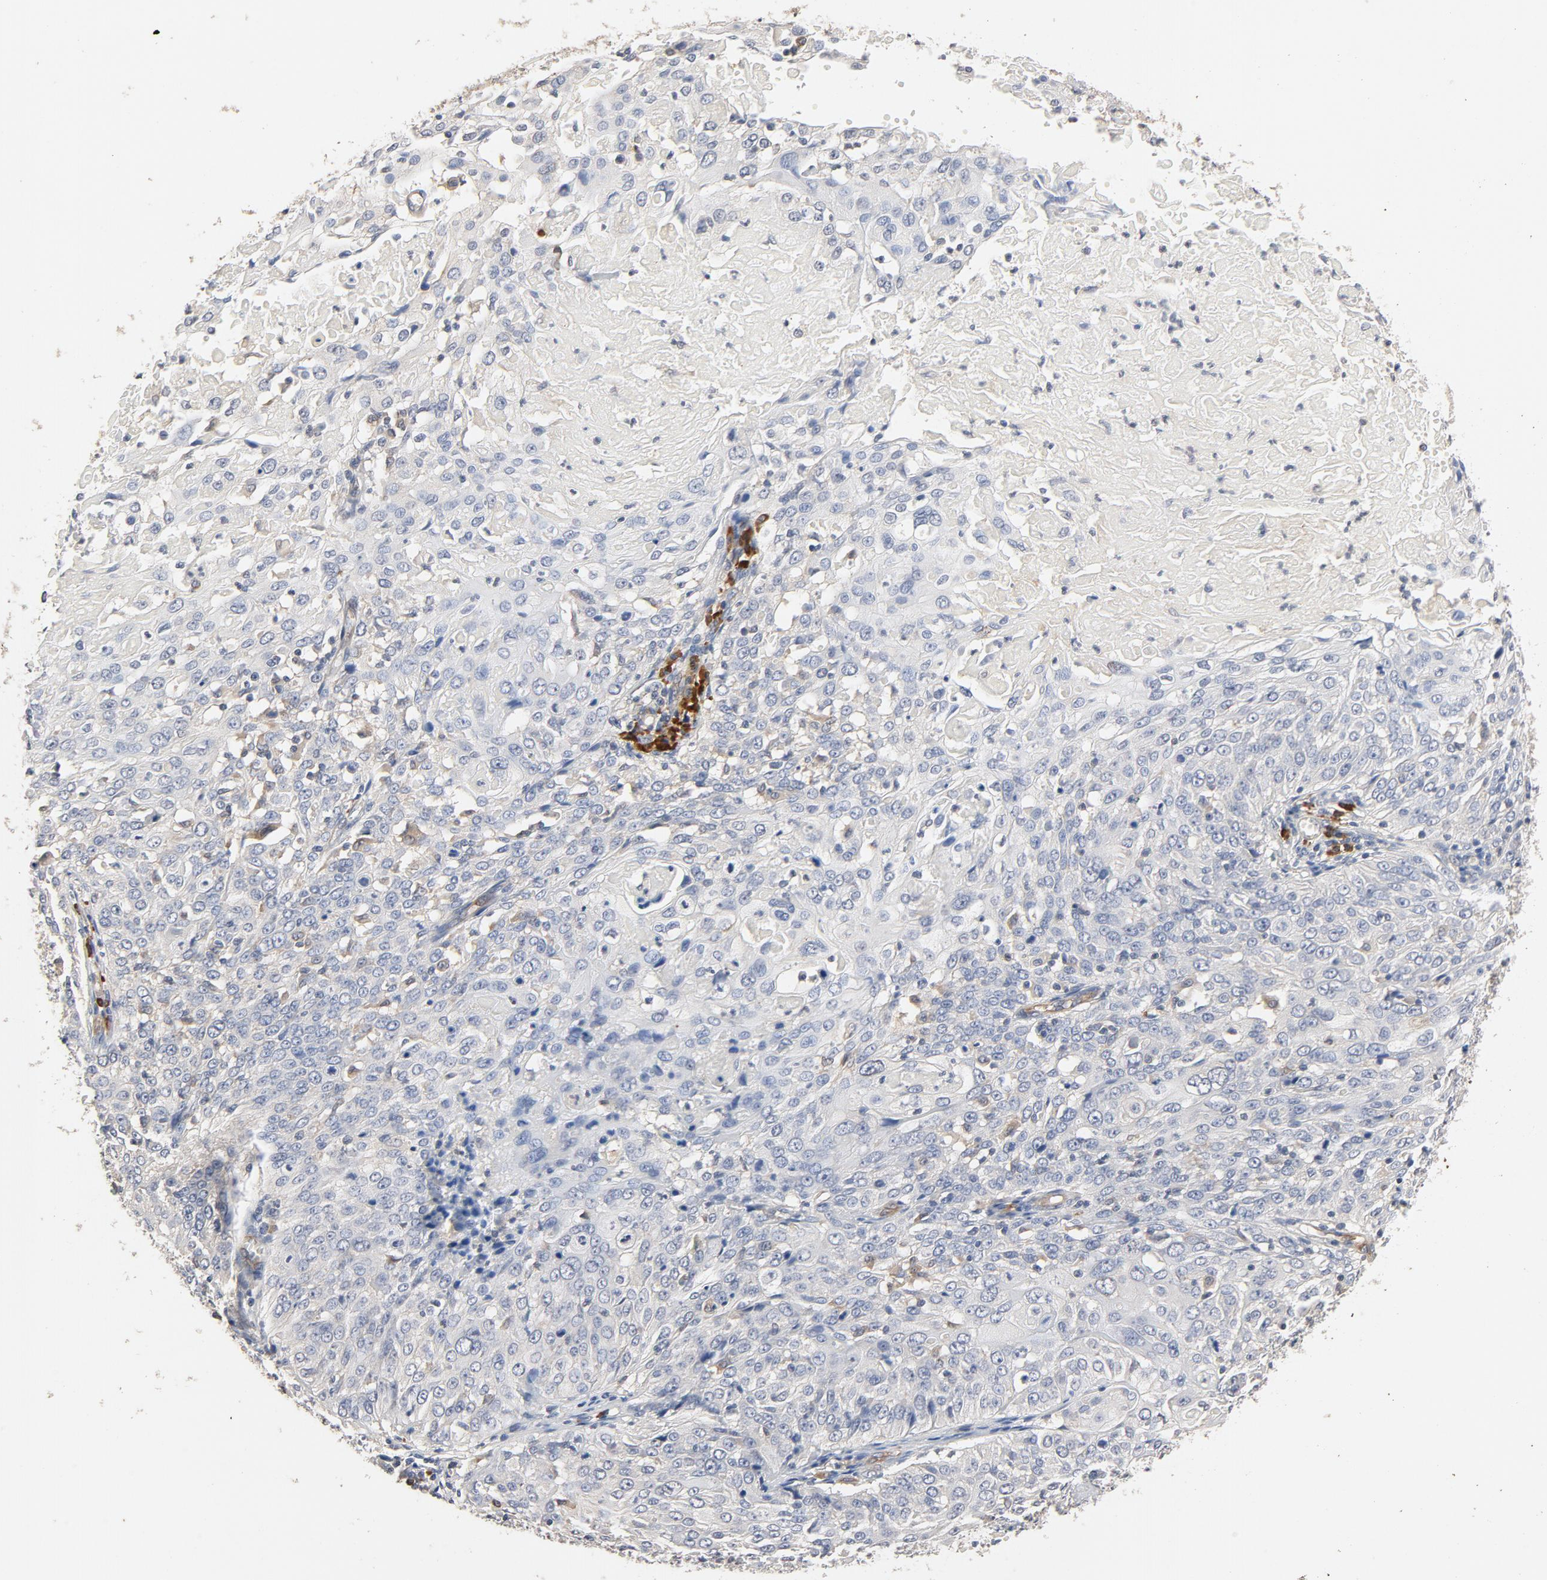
{"staining": {"intensity": "negative", "quantity": "none", "location": "none"}, "tissue": "cervical cancer", "cell_type": "Tumor cells", "image_type": "cancer", "snomed": [{"axis": "morphology", "description": "Squamous cell carcinoma, NOS"}, {"axis": "topography", "description": "Cervix"}], "caption": "A high-resolution photomicrograph shows immunohistochemistry (IHC) staining of cervical cancer, which demonstrates no significant staining in tumor cells.", "gene": "UBE2J1", "patient": {"sex": "female", "age": 39}}